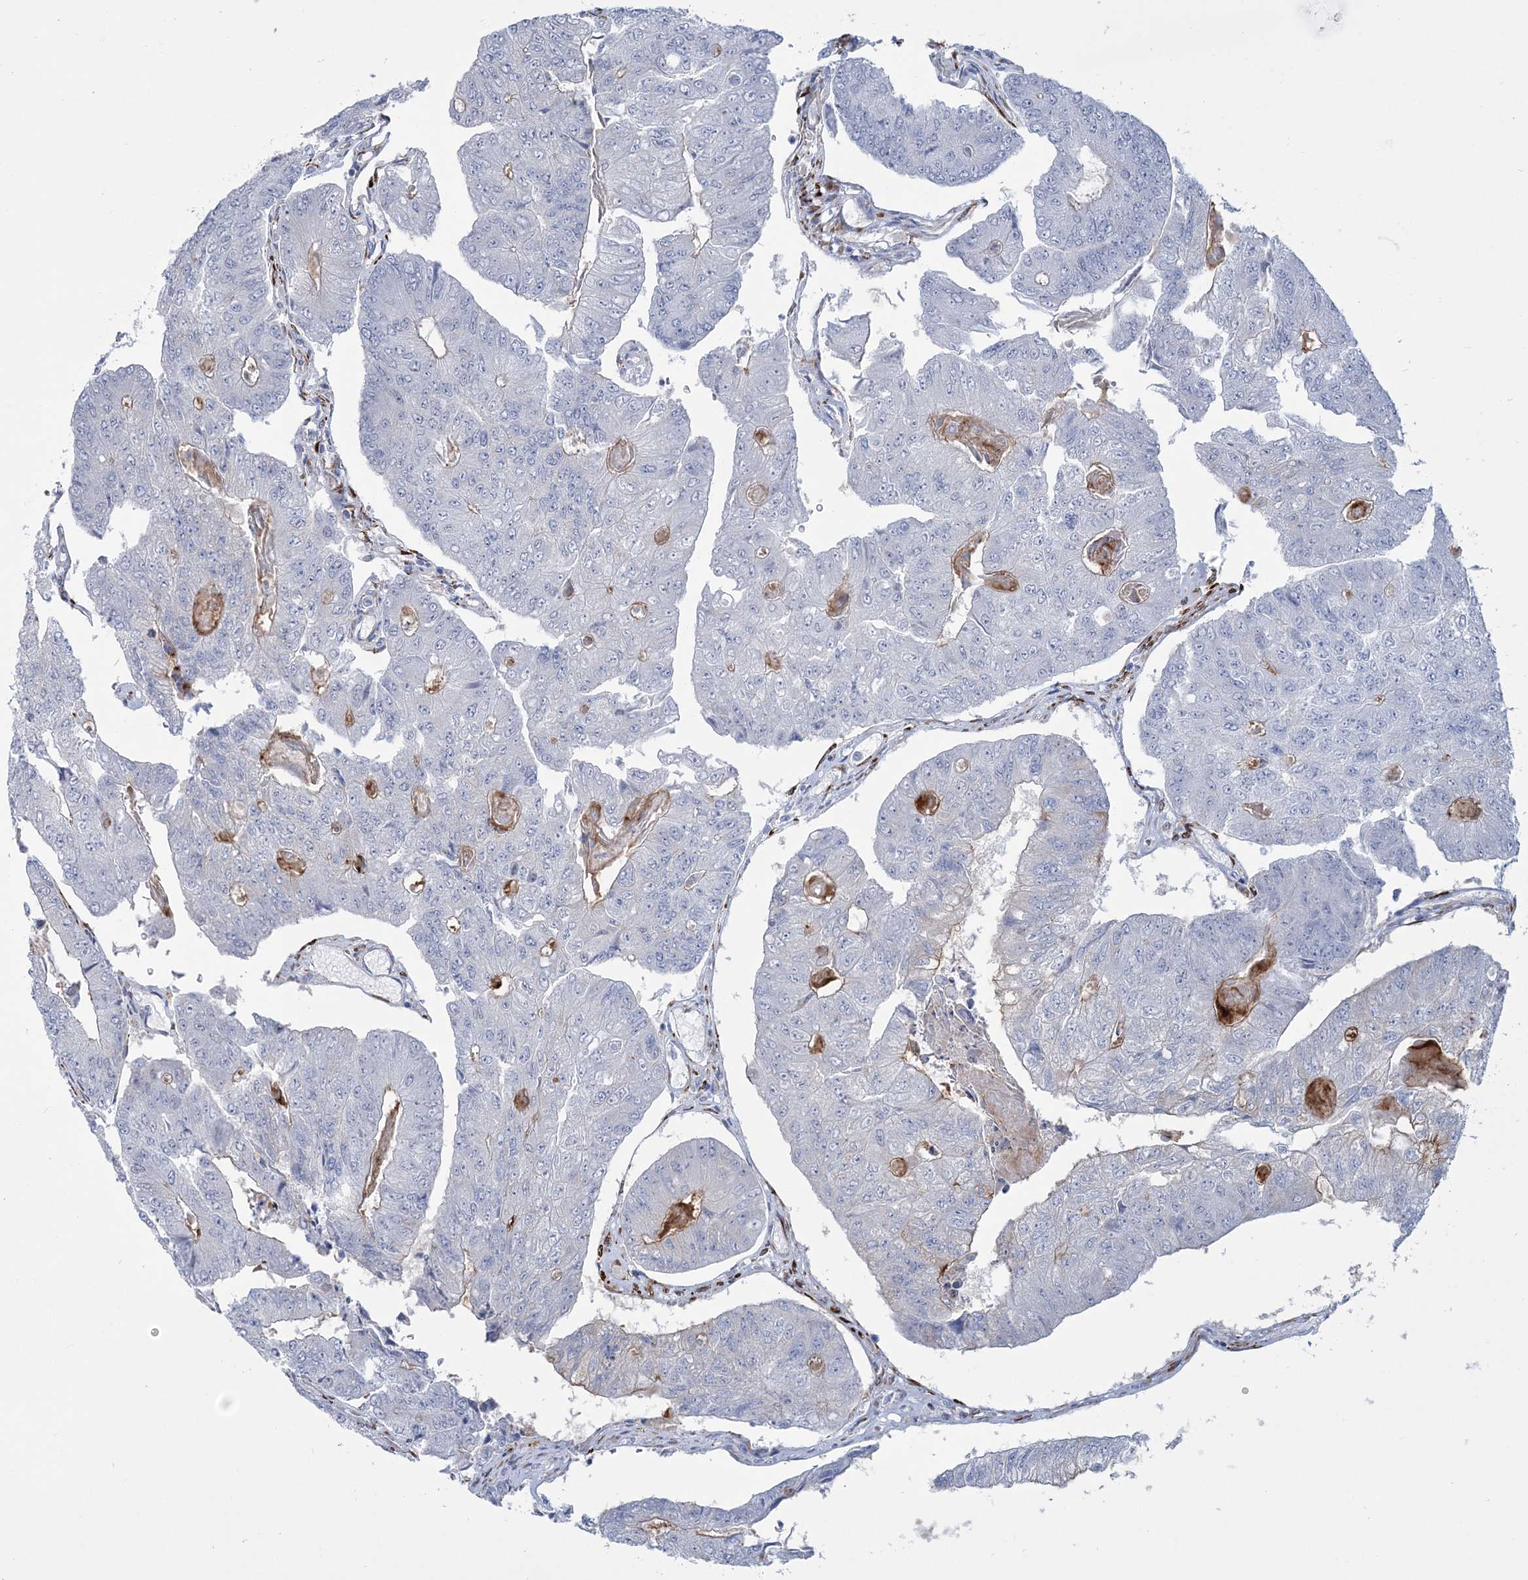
{"staining": {"intensity": "negative", "quantity": "none", "location": "none"}, "tissue": "colorectal cancer", "cell_type": "Tumor cells", "image_type": "cancer", "snomed": [{"axis": "morphology", "description": "Adenocarcinoma, NOS"}, {"axis": "topography", "description": "Colon"}], "caption": "High magnification brightfield microscopy of colorectal cancer (adenocarcinoma) stained with DAB (brown) and counterstained with hematoxylin (blue): tumor cells show no significant positivity. The staining was performed using DAB (3,3'-diaminobenzidine) to visualize the protein expression in brown, while the nuclei were stained in blue with hematoxylin (Magnification: 20x).", "gene": "RAB11FIP5", "patient": {"sex": "female", "age": 67}}